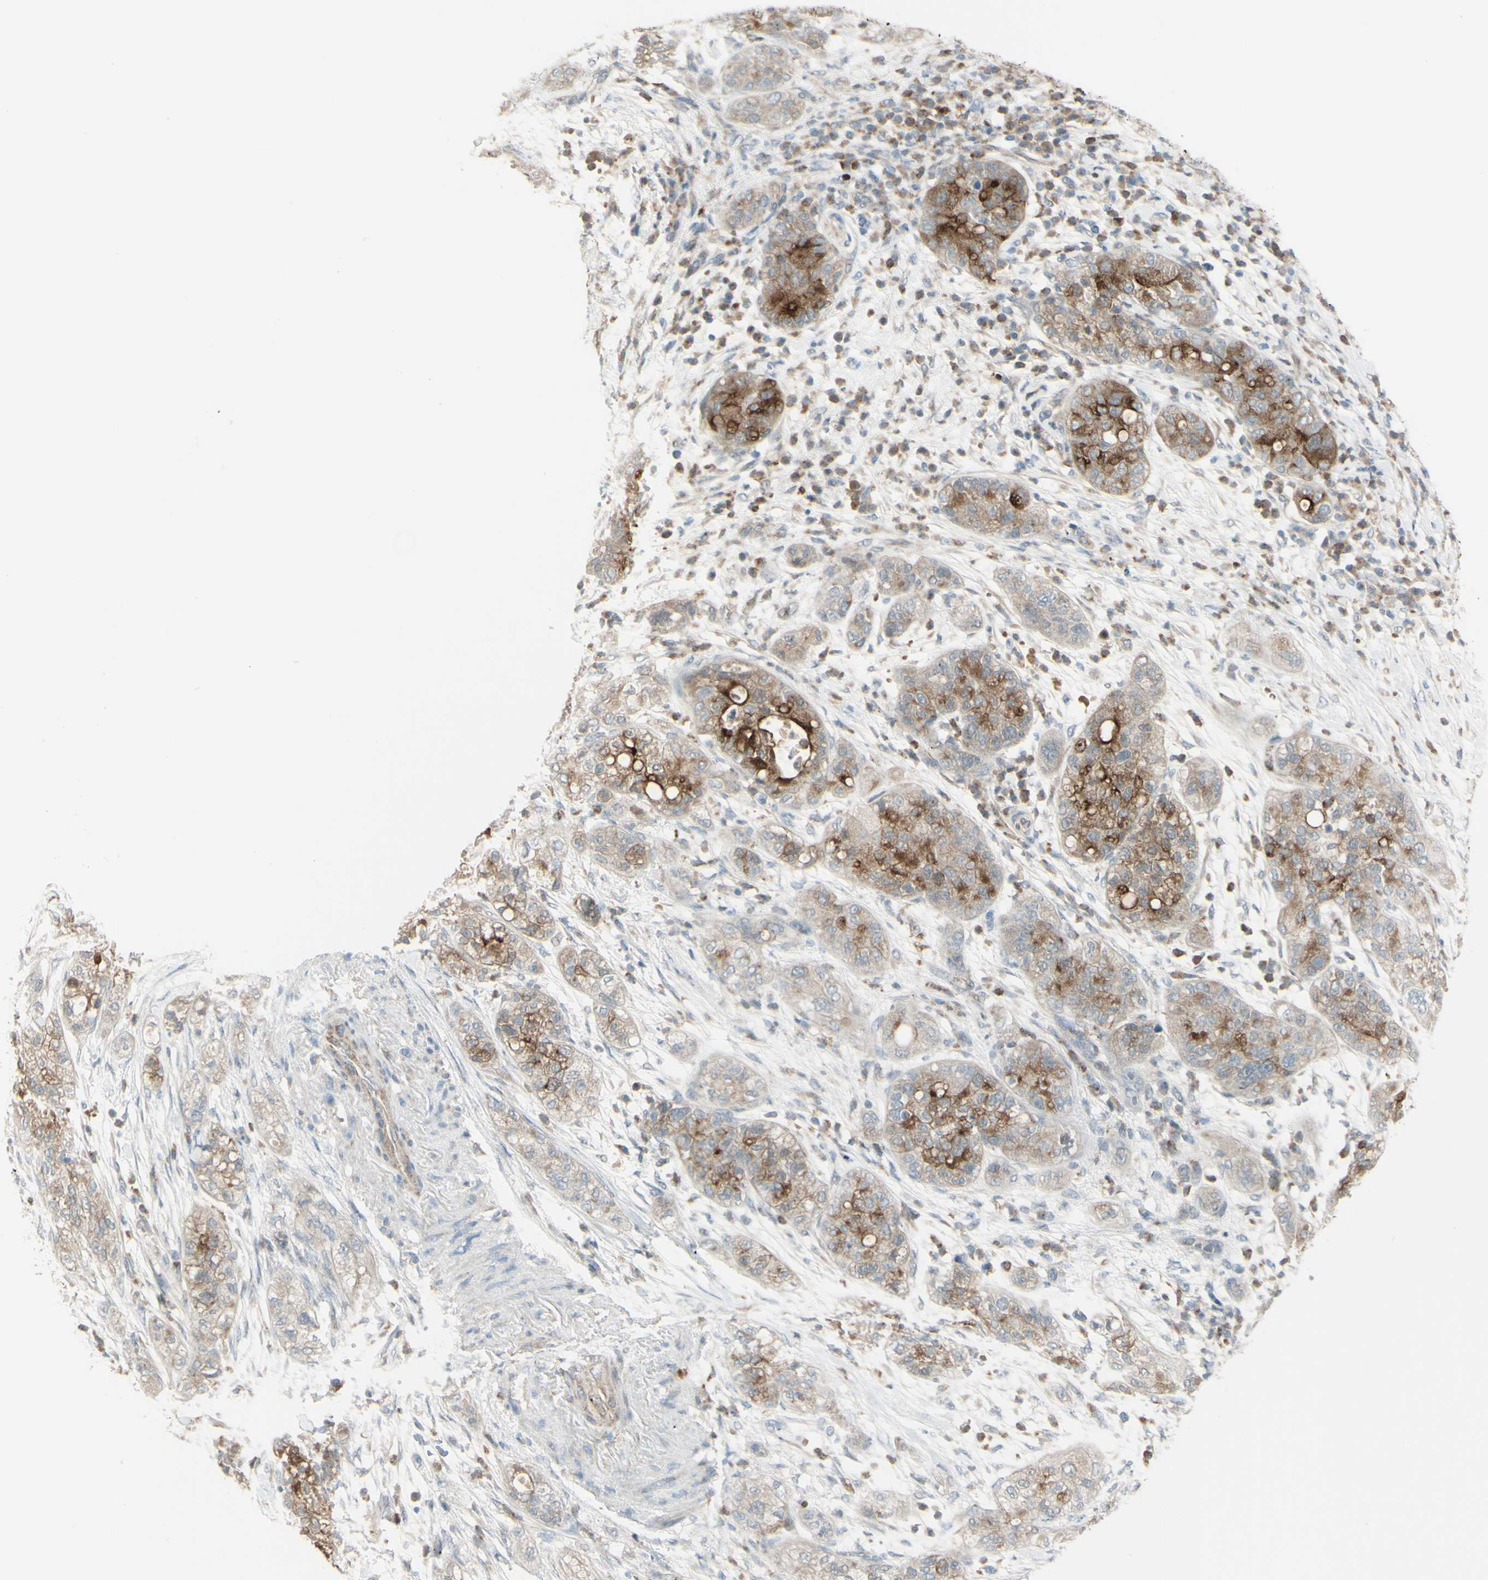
{"staining": {"intensity": "moderate", "quantity": ">75%", "location": "cytoplasmic/membranous"}, "tissue": "pancreatic cancer", "cell_type": "Tumor cells", "image_type": "cancer", "snomed": [{"axis": "morphology", "description": "Adenocarcinoma, NOS"}, {"axis": "topography", "description": "Pancreas"}], "caption": "This is an image of immunohistochemistry staining of pancreatic cancer, which shows moderate positivity in the cytoplasmic/membranous of tumor cells.", "gene": "LMTK2", "patient": {"sex": "female", "age": 78}}